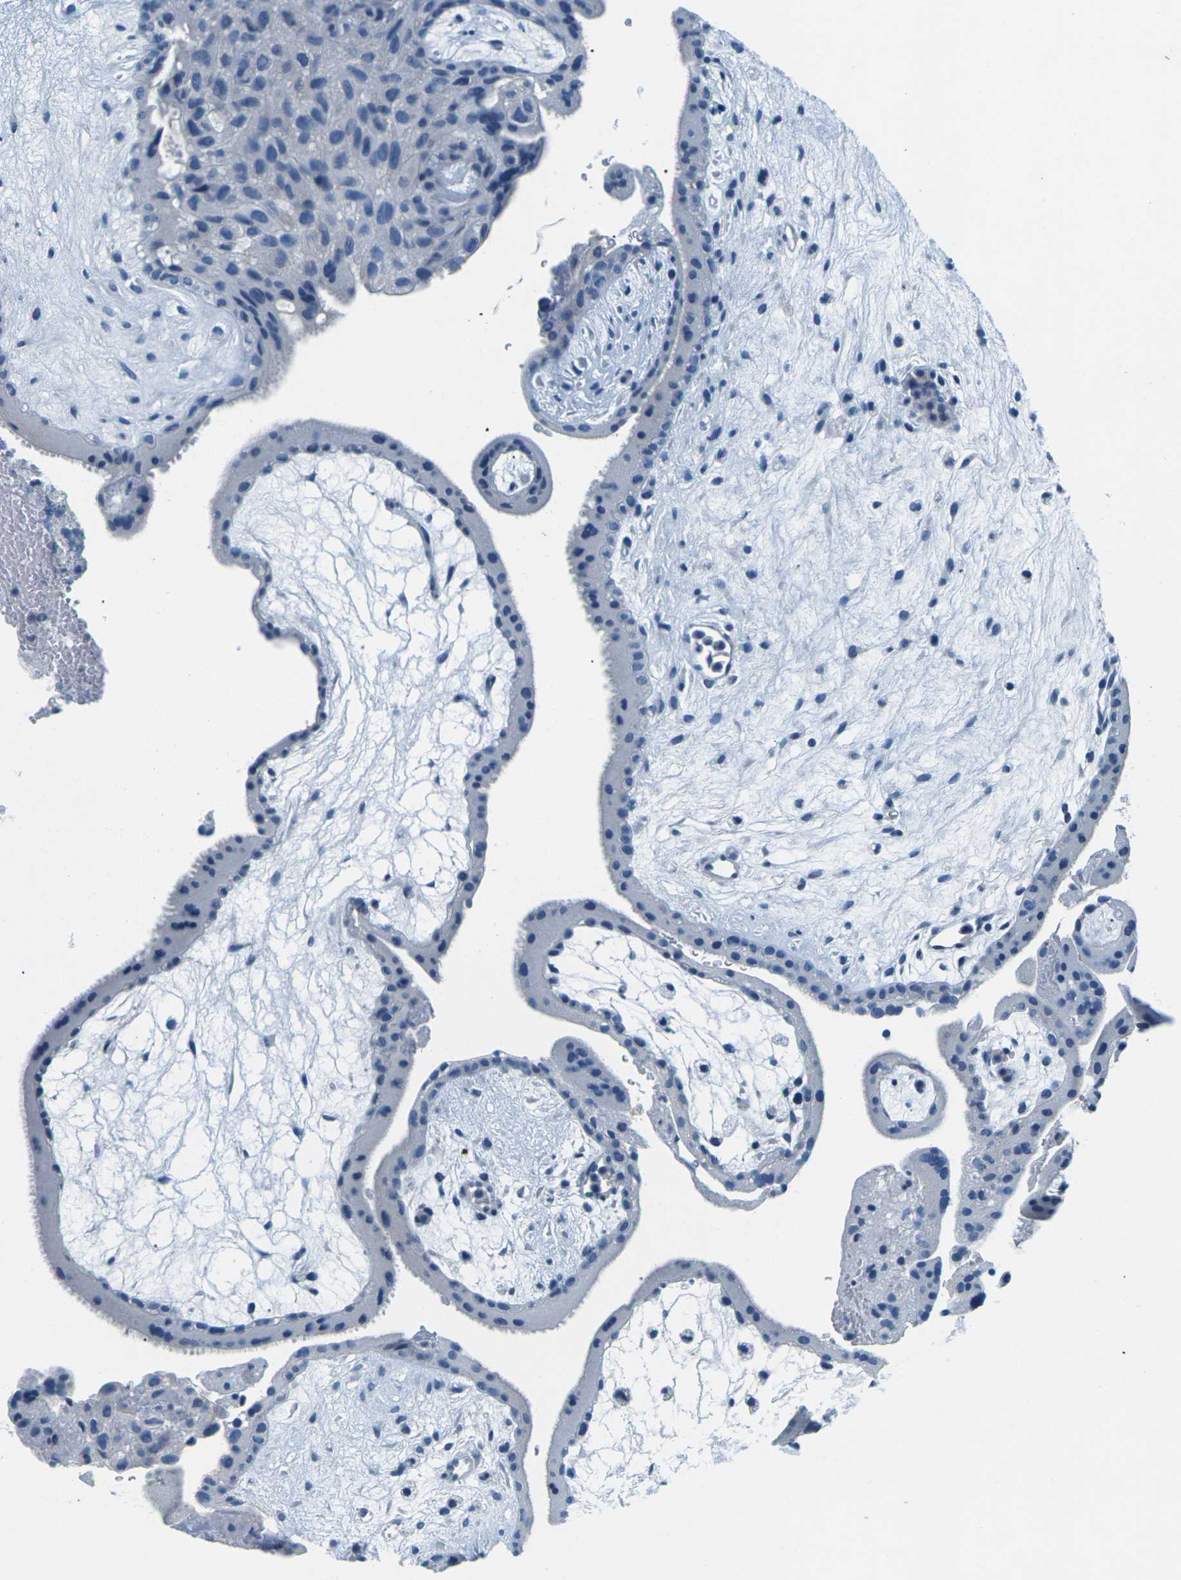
{"staining": {"intensity": "negative", "quantity": "none", "location": "none"}, "tissue": "placenta", "cell_type": "Trophoblastic cells", "image_type": "normal", "snomed": [{"axis": "morphology", "description": "Normal tissue, NOS"}, {"axis": "topography", "description": "Placenta"}], "caption": "This is a histopathology image of immunohistochemistry (IHC) staining of normal placenta, which shows no staining in trophoblastic cells. (Immunohistochemistry (ihc), brightfield microscopy, high magnification).", "gene": "UMOD", "patient": {"sex": "female", "age": 19}}